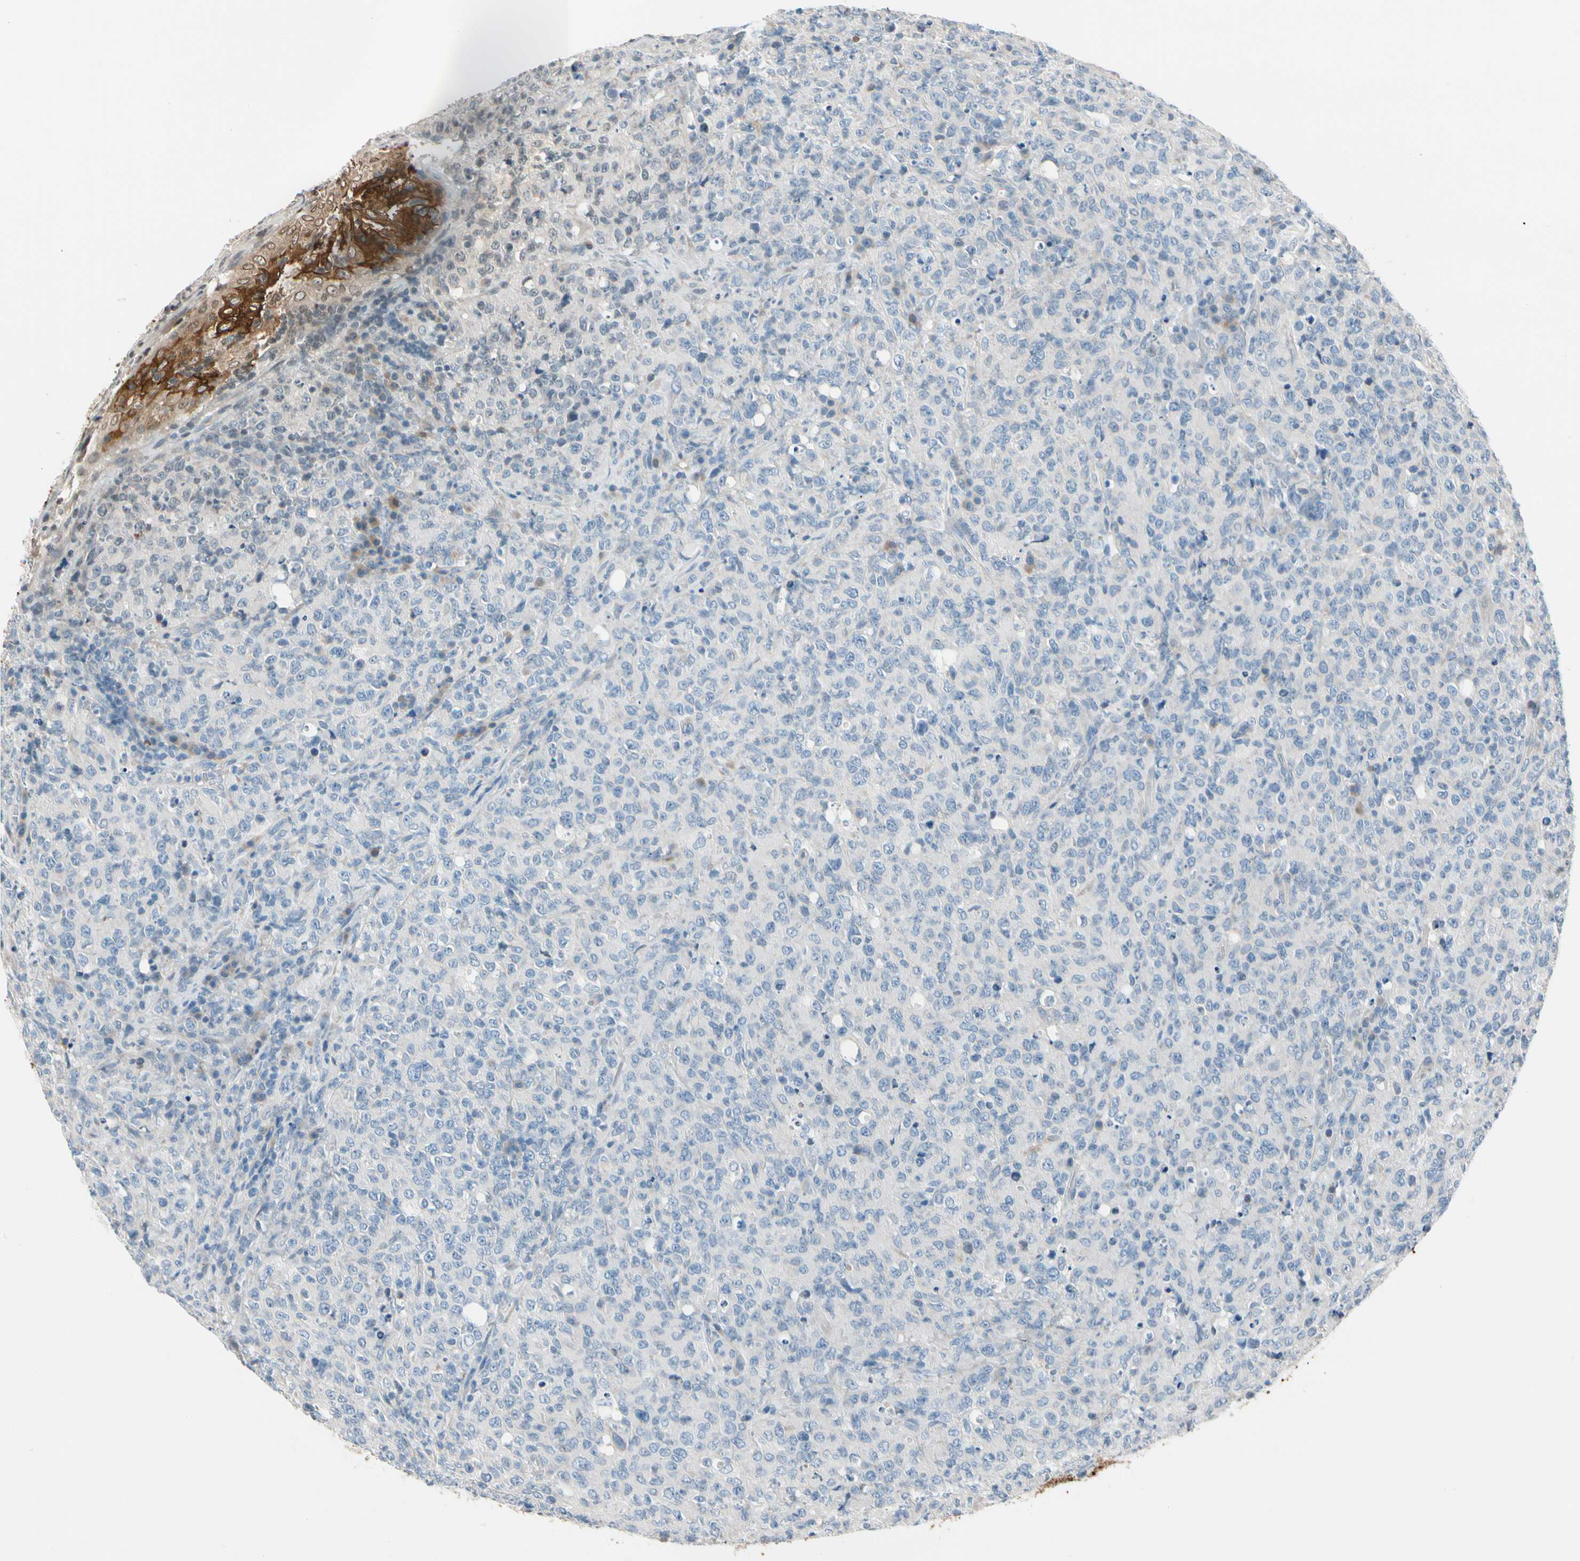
{"staining": {"intensity": "negative", "quantity": "none", "location": "none"}, "tissue": "lymphoma", "cell_type": "Tumor cells", "image_type": "cancer", "snomed": [{"axis": "morphology", "description": "Malignant lymphoma, non-Hodgkin's type, High grade"}, {"axis": "topography", "description": "Tonsil"}], "caption": "Malignant lymphoma, non-Hodgkin's type (high-grade) was stained to show a protein in brown. There is no significant staining in tumor cells.", "gene": "STK40", "patient": {"sex": "female", "age": 36}}